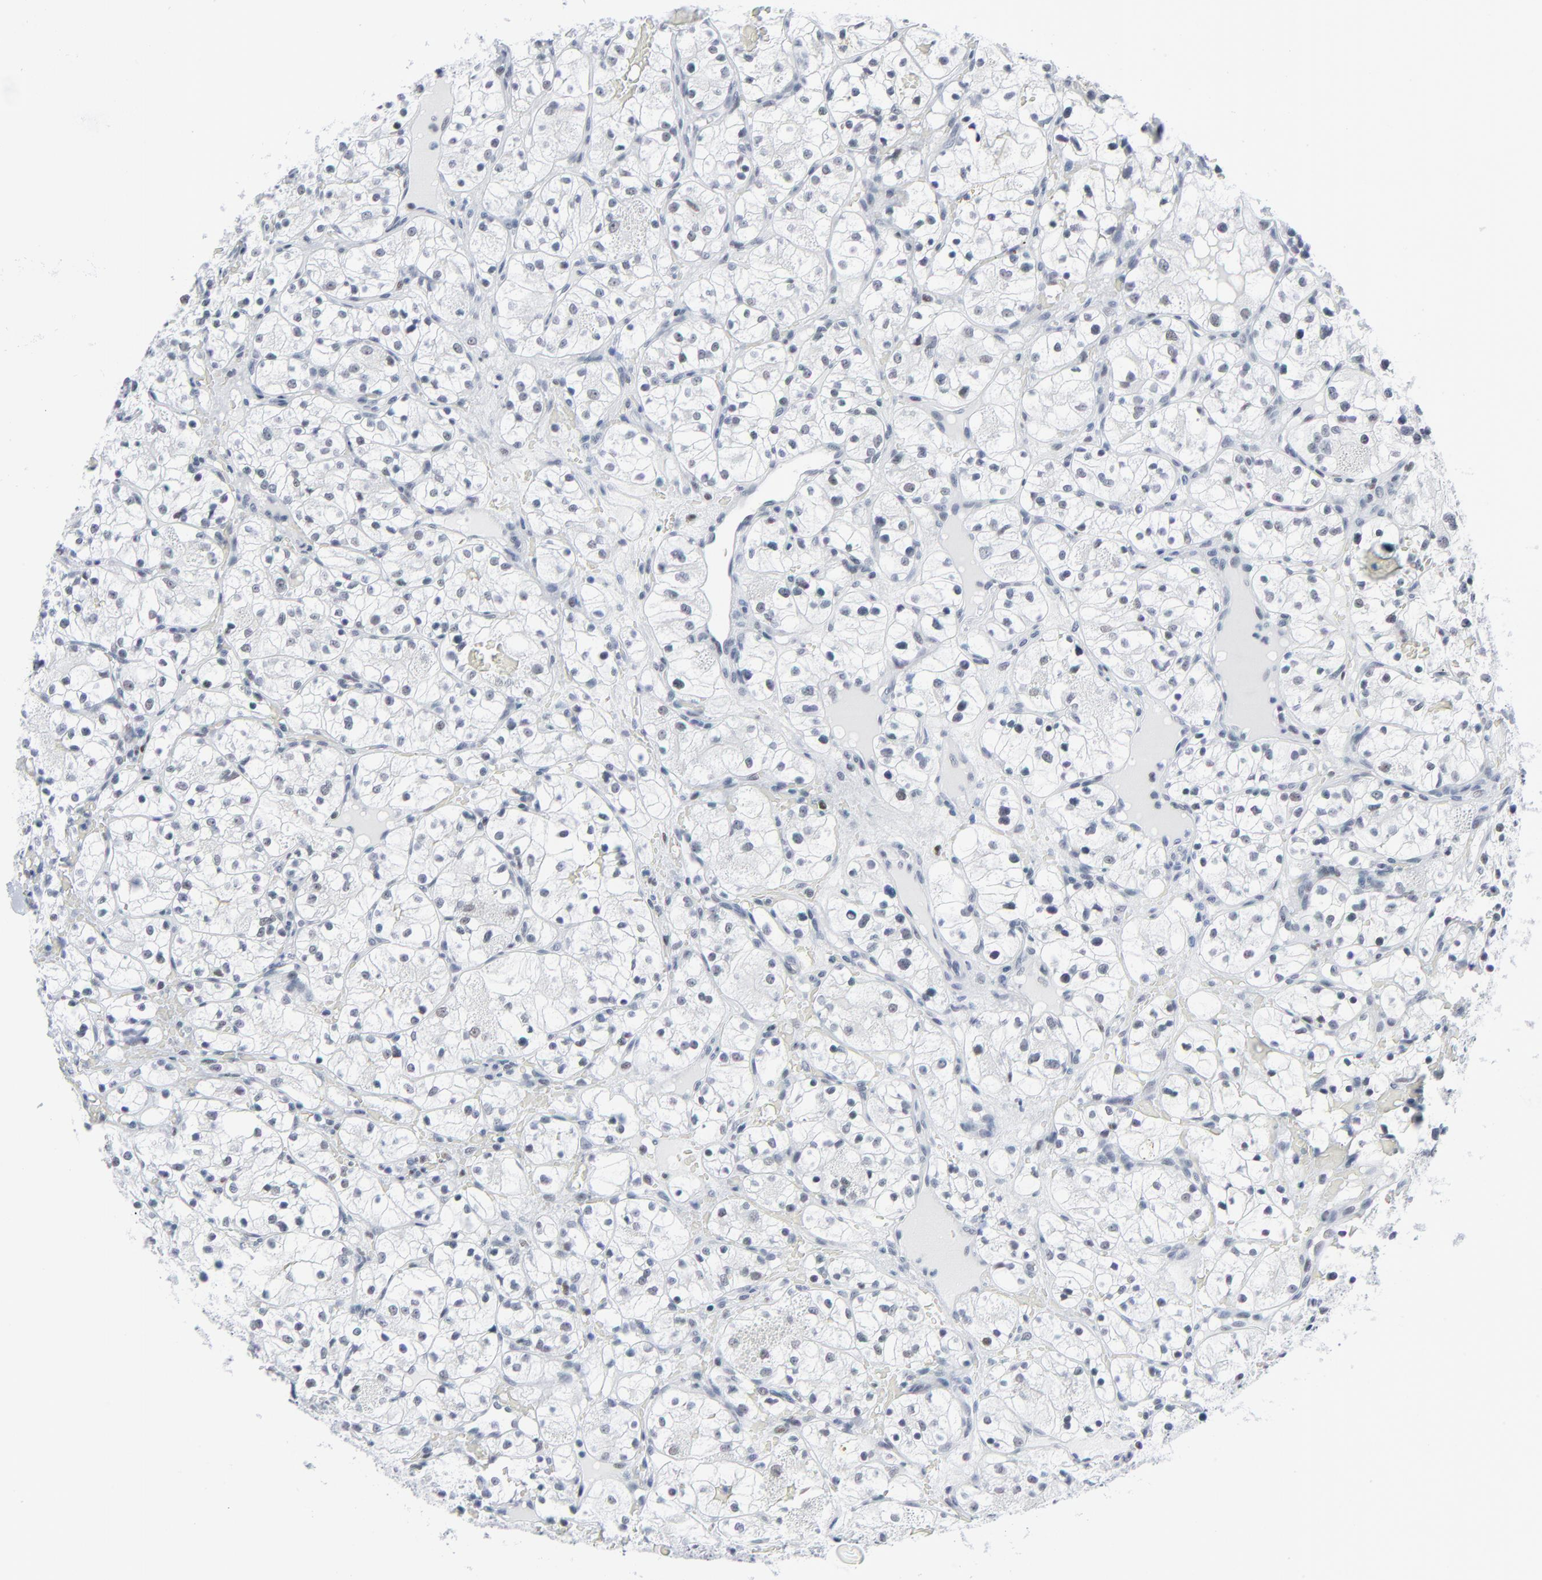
{"staining": {"intensity": "negative", "quantity": "none", "location": "none"}, "tissue": "renal cancer", "cell_type": "Tumor cells", "image_type": "cancer", "snomed": [{"axis": "morphology", "description": "Adenocarcinoma, NOS"}, {"axis": "topography", "description": "Kidney"}], "caption": "High magnification brightfield microscopy of renal cancer stained with DAB (brown) and counterstained with hematoxylin (blue): tumor cells show no significant staining.", "gene": "SIRT1", "patient": {"sex": "female", "age": 60}}